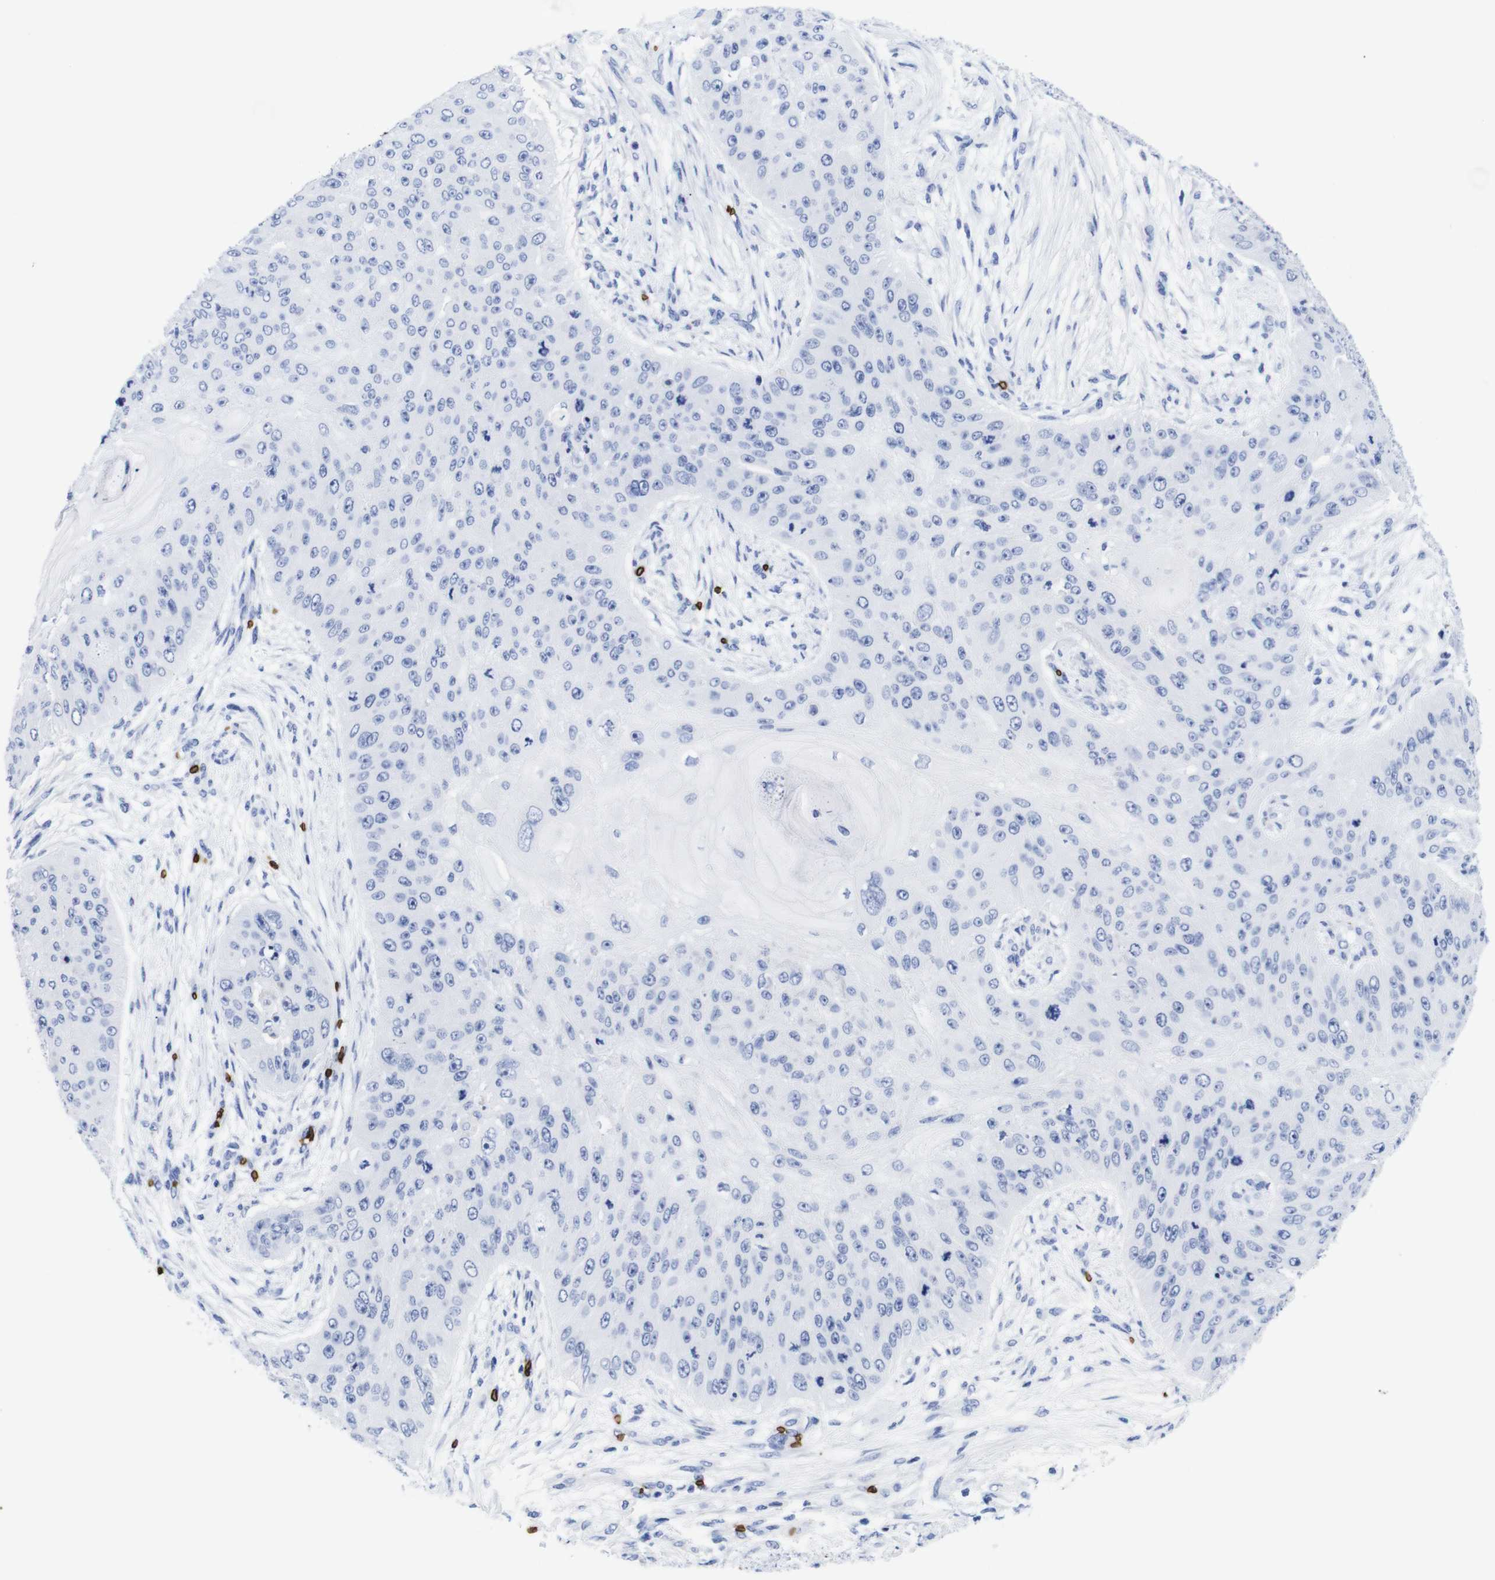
{"staining": {"intensity": "negative", "quantity": "none", "location": "none"}, "tissue": "skin cancer", "cell_type": "Tumor cells", "image_type": "cancer", "snomed": [{"axis": "morphology", "description": "Squamous cell carcinoma, NOS"}, {"axis": "topography", "description": "Skin"}], "caption": "Human skin cancer (squamous cell carcinoma) stained for a protein using IHC reveals no positivity in tumor cells.", "gene": "S1PR2", "patient": {"sex": "female", "age": 80}}